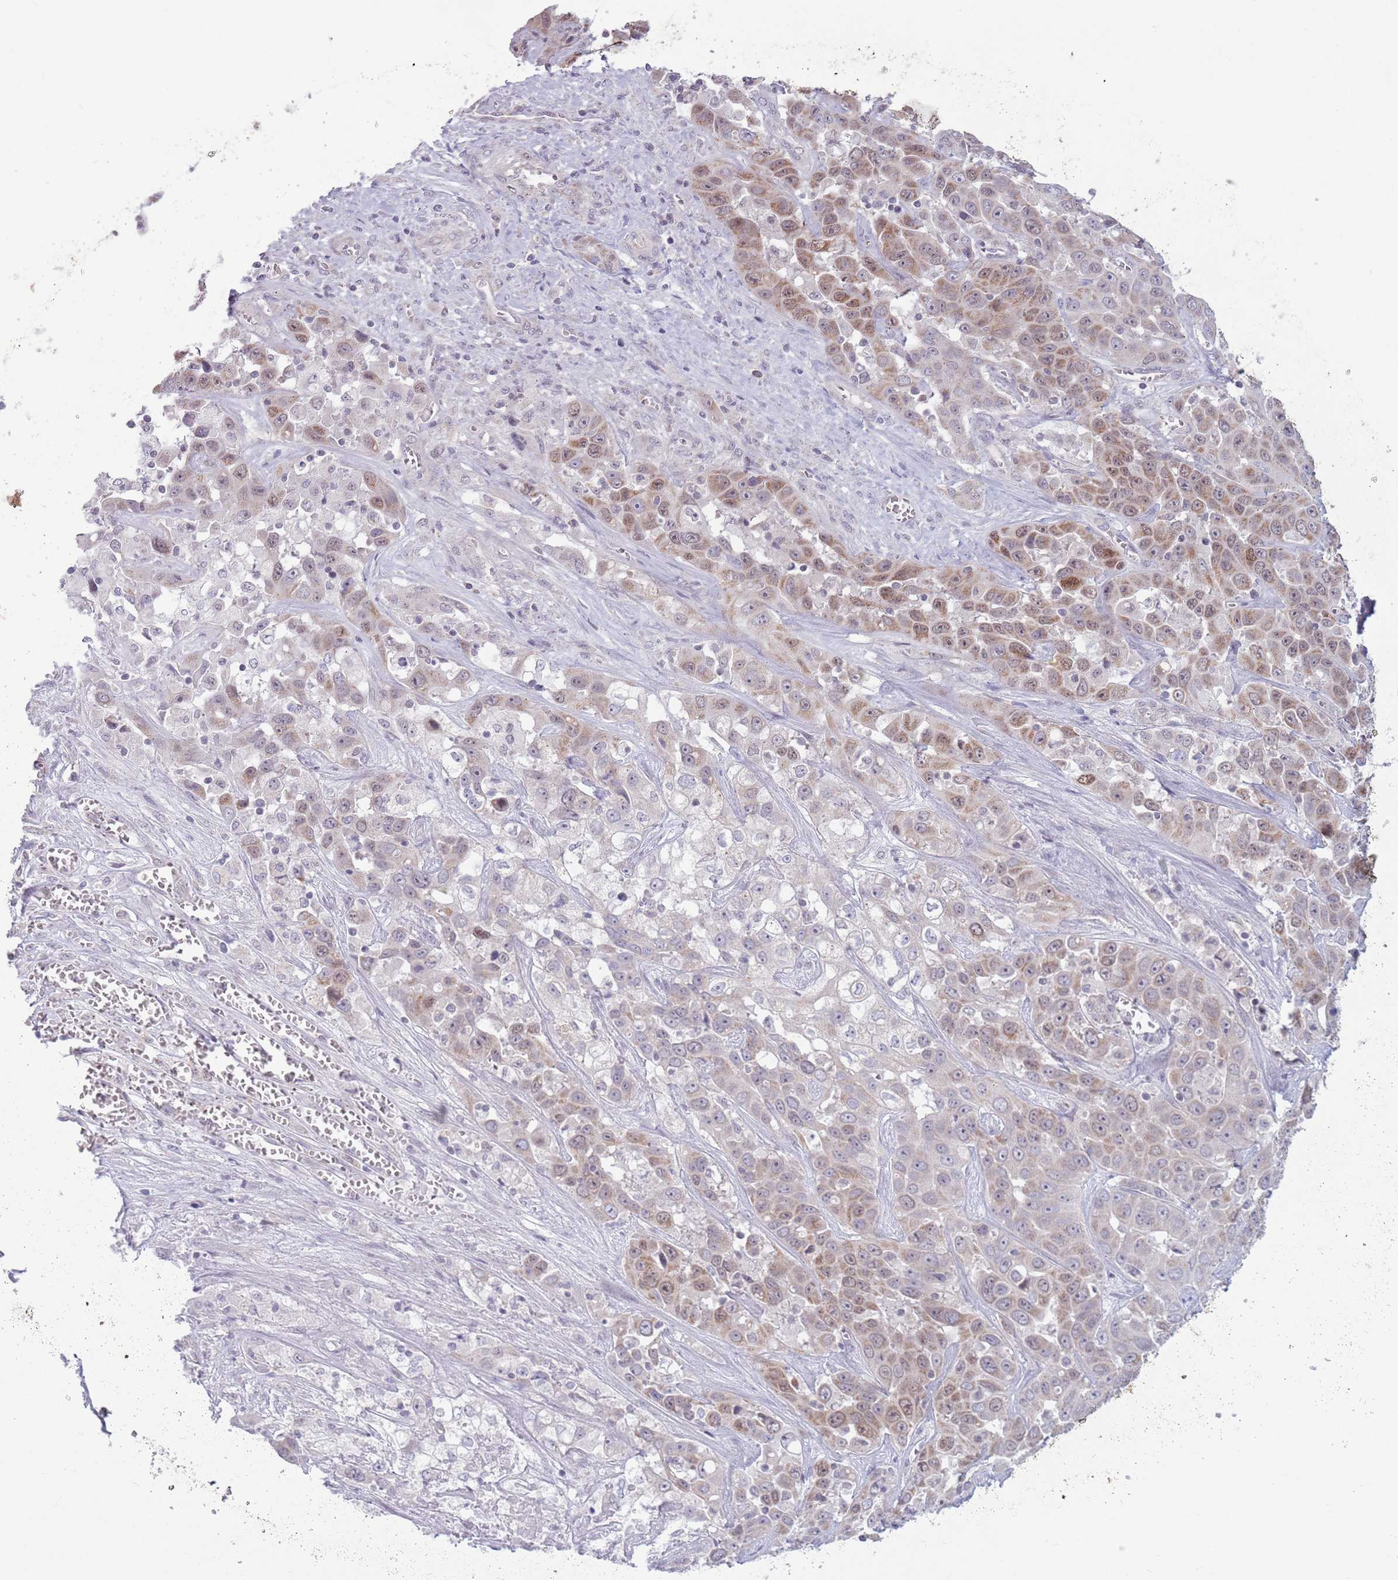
{"staining": {"intensity": "moderate", "quantity": "25%-75%", "location": "cytoplasmic/membranous,nuclear"}, "tissue": "liver cancer", "cell_type": "Tumor cells", "image_type": "cancer", "snomed": [{"axis": "morphology", "description": "Cholangiocarcinoma"}, {"axis": "topography", "description": "Liver"}], "caption": "Cholangiocarcinoma (liver) stained with IHC exhibits moderate cytoplasmic/membranous and nuclear staining in approximately 25%-75% of tumor cells.", "gene": "MRPL34", "patient": {"sex": "female", "age": 52}}